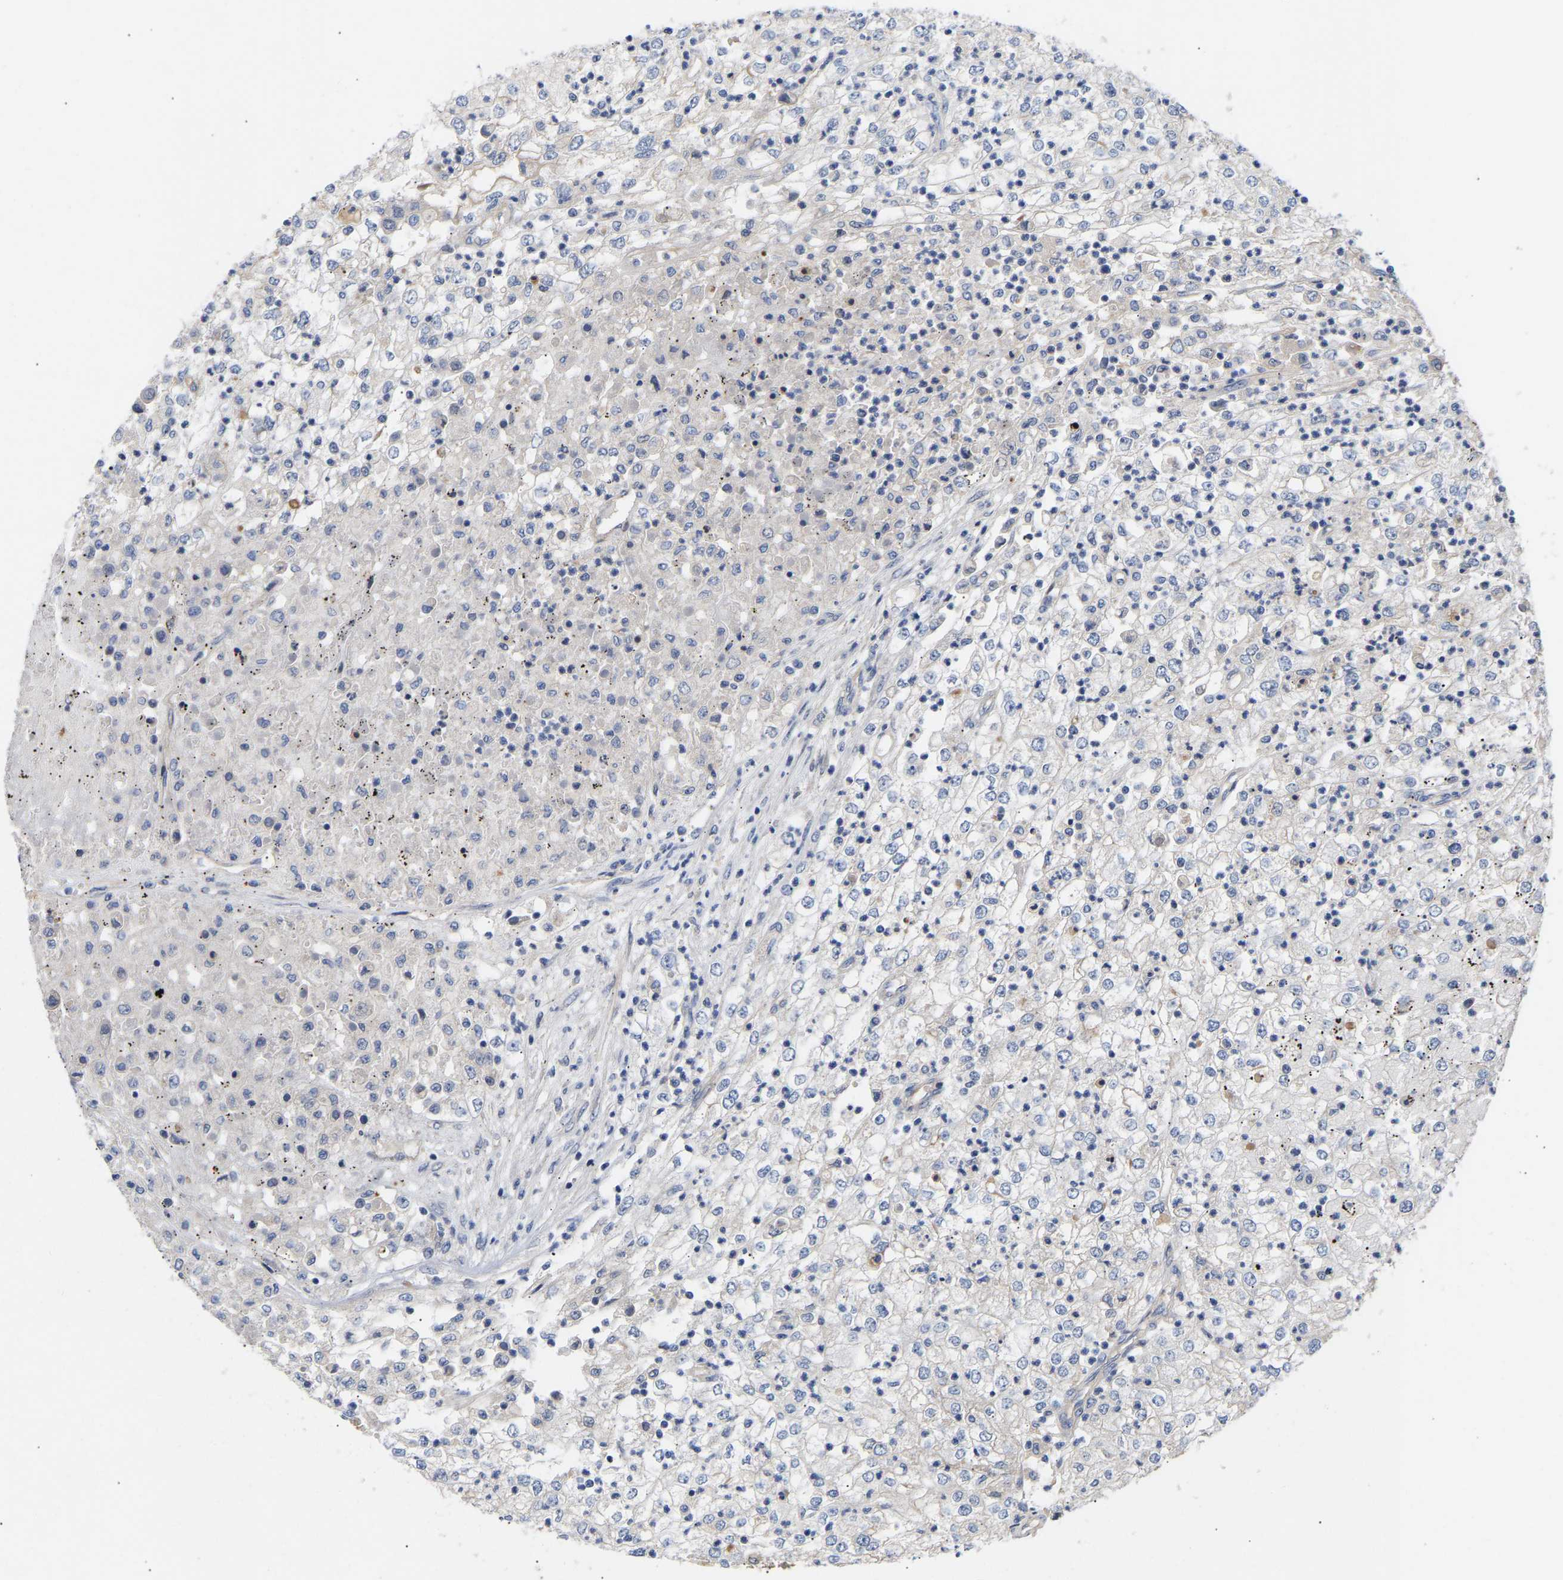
{"staining": {"intensity": "negative", "quantity": "none", "location": "none"}, "tissue": "renal cancer", "cell_type": "Tumor cells", "image_type": "cancer", "snomed": [{"axis": "morphology", "description": "Adenocarcinoma, NOS"}, {"axis": "topography", "description": "Kidney"}], "caption": "There is no significant positivity in tumor cells of renal cancer.", "gene": "KASH5", "patient": {"sex": "female", "age": 54}}